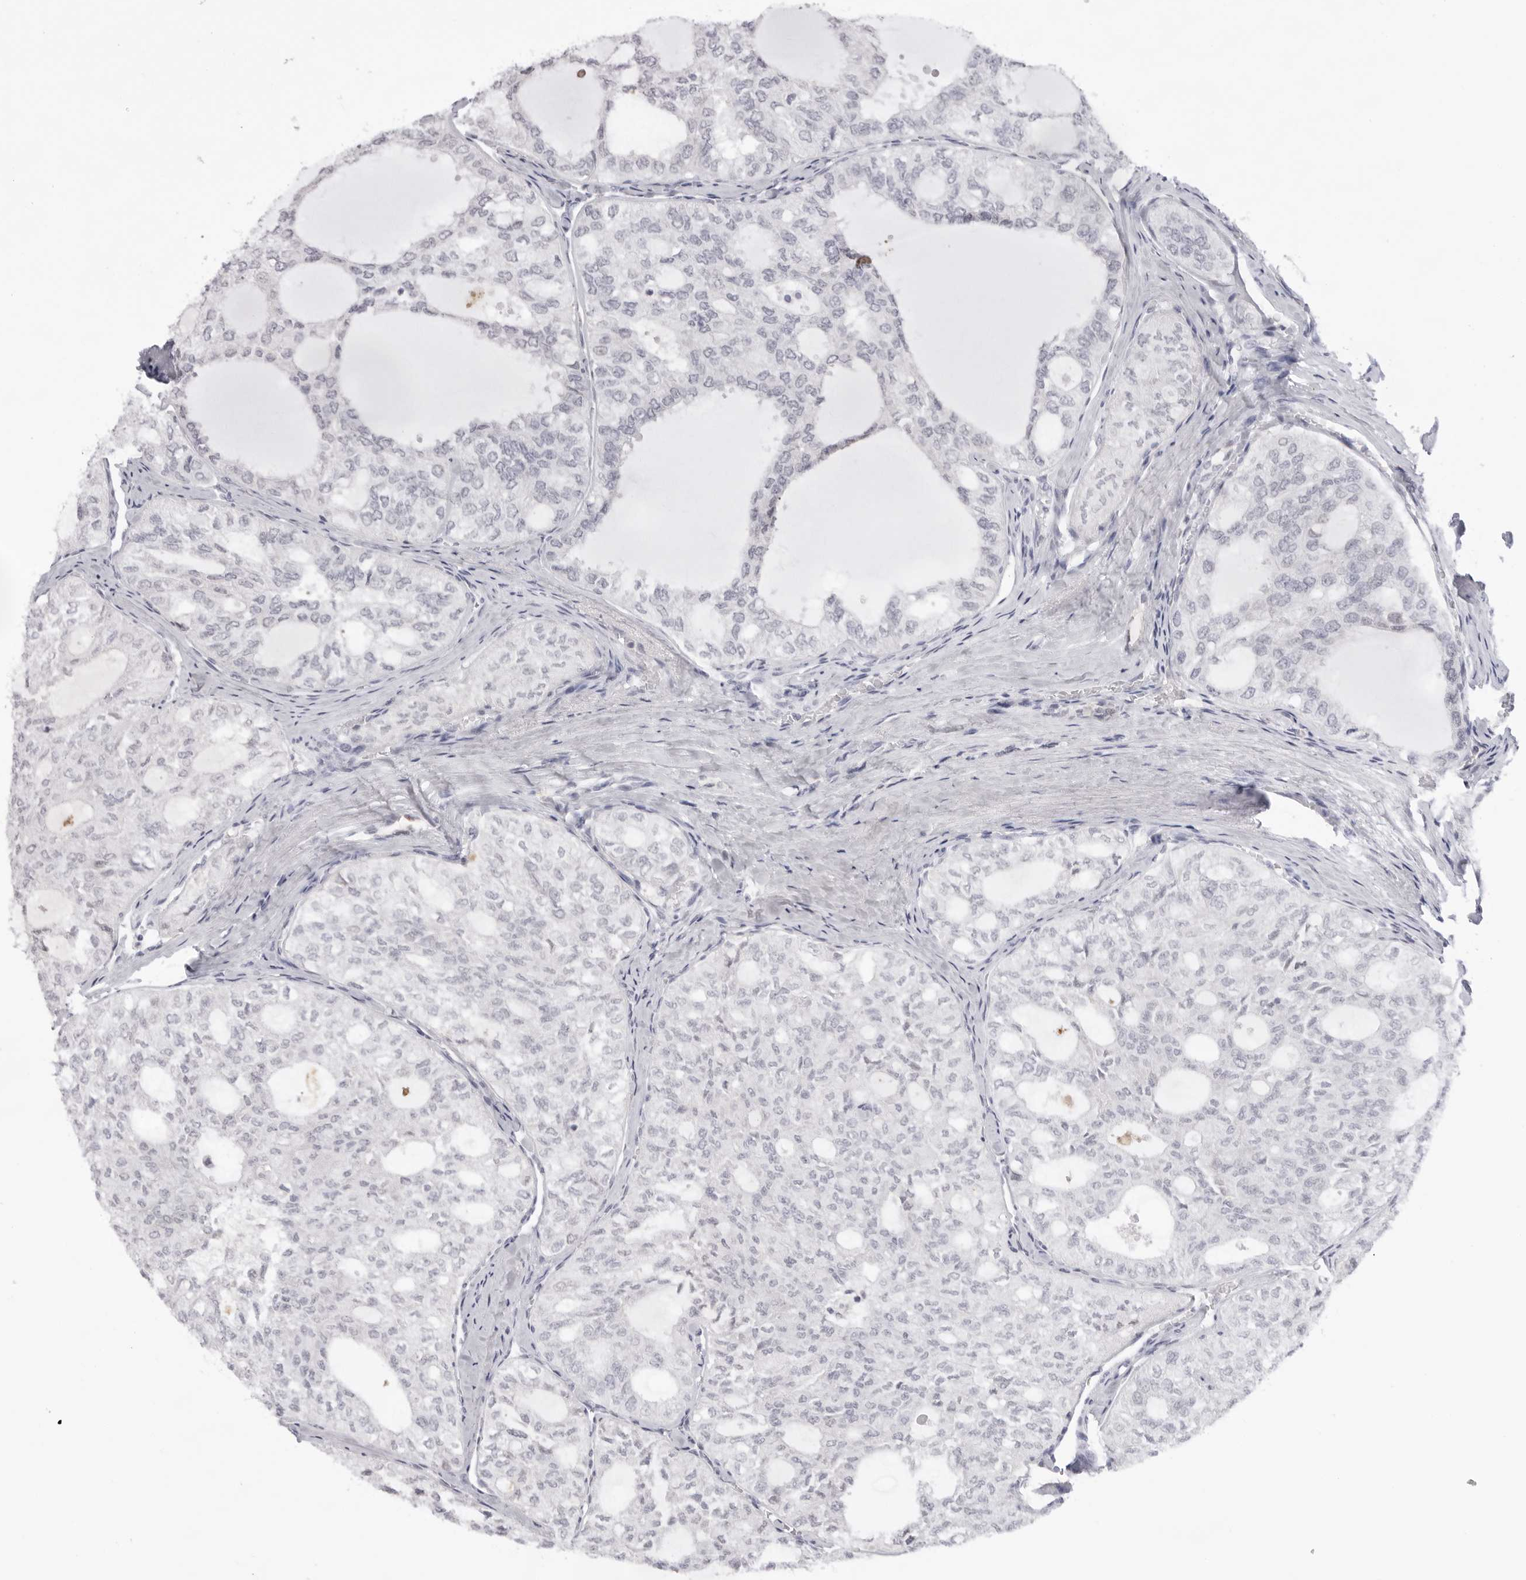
{"staining": {"intensity": "negative", "quantity": "none", "location": "none"}, "tissue": "thyroid cancer", "cell_type": "Tumor cells", "image_type": "cancer", "snomed": [{"axis": "morphology", "description": "Follicular adenoma carcinoma, NOS"}, {"axis": "topography", "description": "Thyroid gland"}], "caption": "Human thyroid follicular adenoma carcinoma stained for a protein using immunohistochemistry (IHC) reveals no positivity in tumor cells.", "gene": "KLK12", "patient": {"sex": "male", "age": 75}}